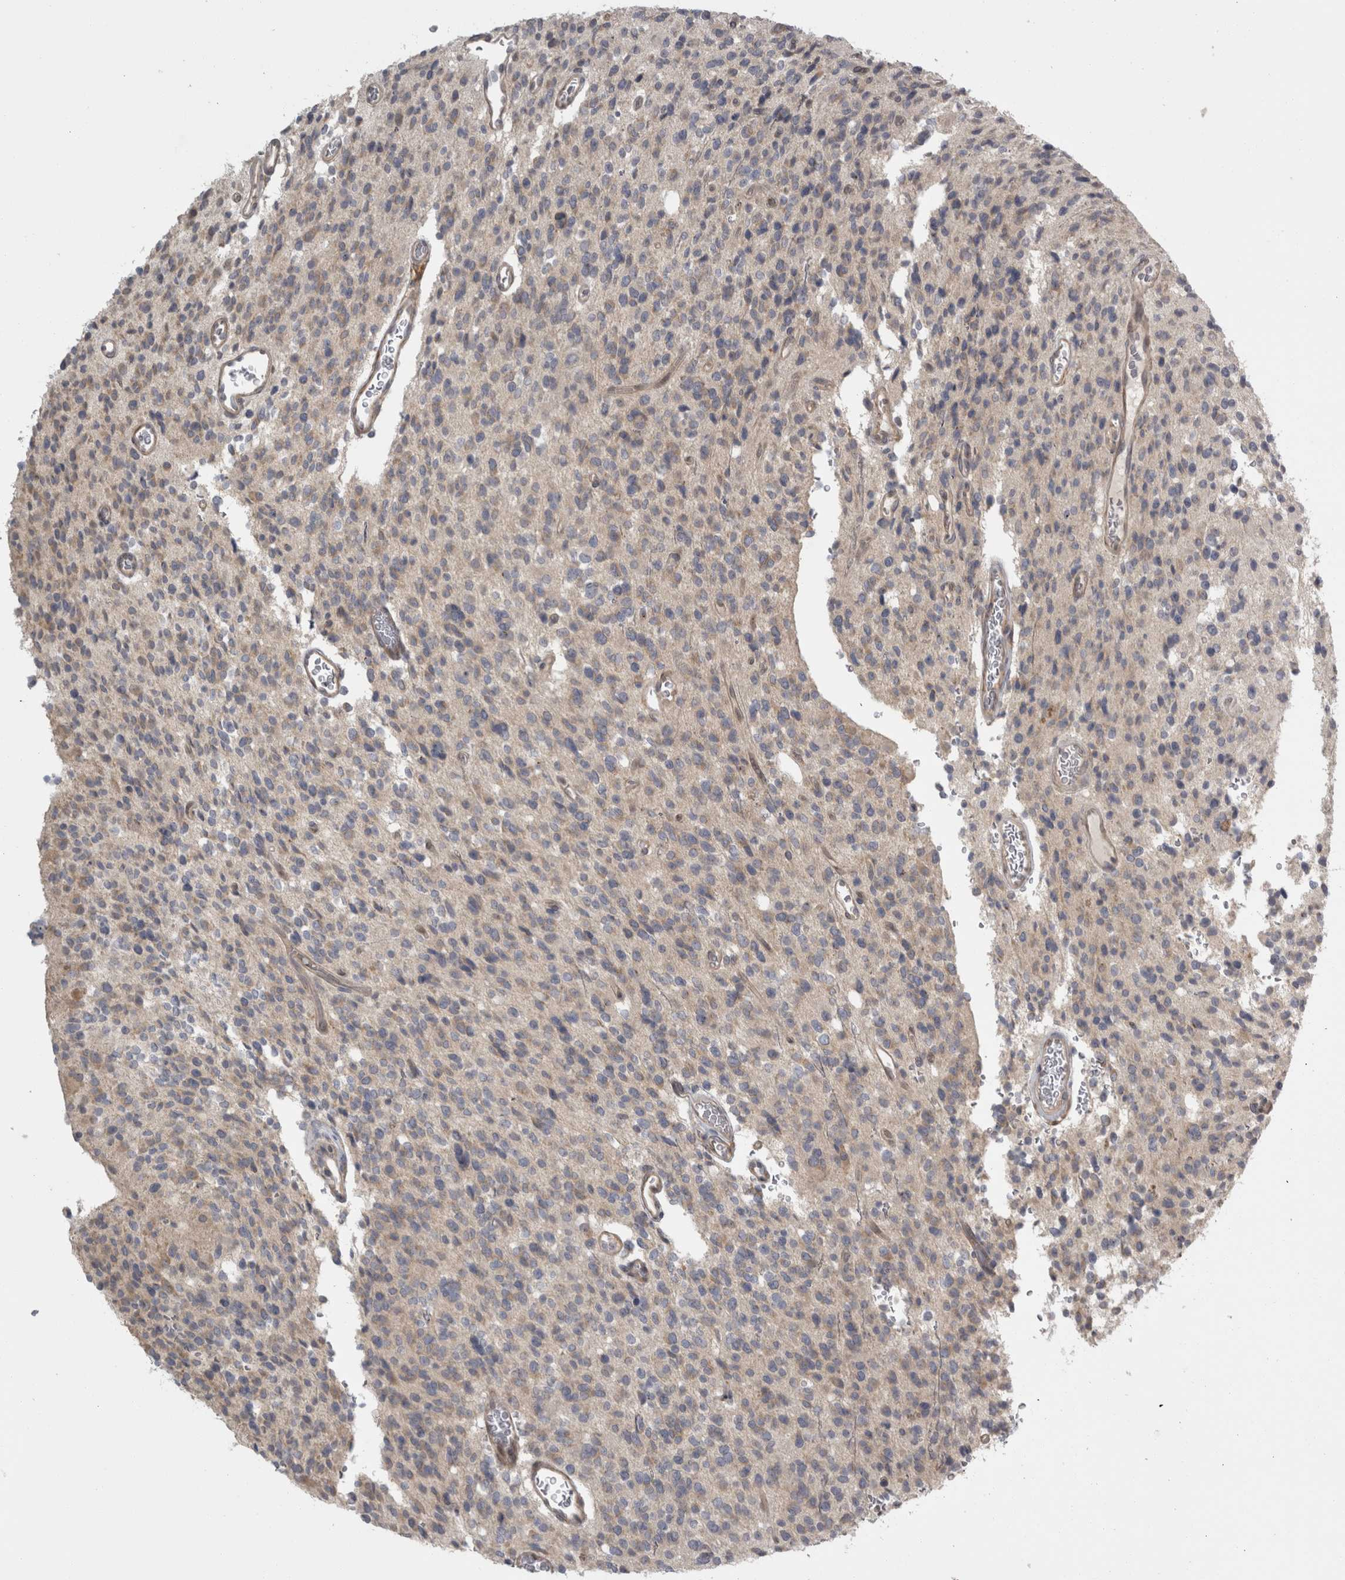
{"staining": {"intensity": "weak", "quantity": "25%-75%", "location": "cytoplasmic/membranous"}, "tissue": "glioma", "cell_type": "Tumor cells", "image_type": "cancer", "snomed": [{"axis": "morphology", "description": "Glioma, malignant, High grade"}, {"axis": "topography", "description": "Brain"}], "caption": "Immunohistochemistry staining of glioma, which reveals low levels of weak cytoplasmic/membranous expression in about 25%-75% of tumor cells indicating weak cytoplasmic/membranous protein positivity. The staining was performed using DAB (brown) for protein detection and nuclei were counterstained in hematoxylin (blue).", "gene": "SLCO5A1", "patient": {"sex": "male", "age": 34}}